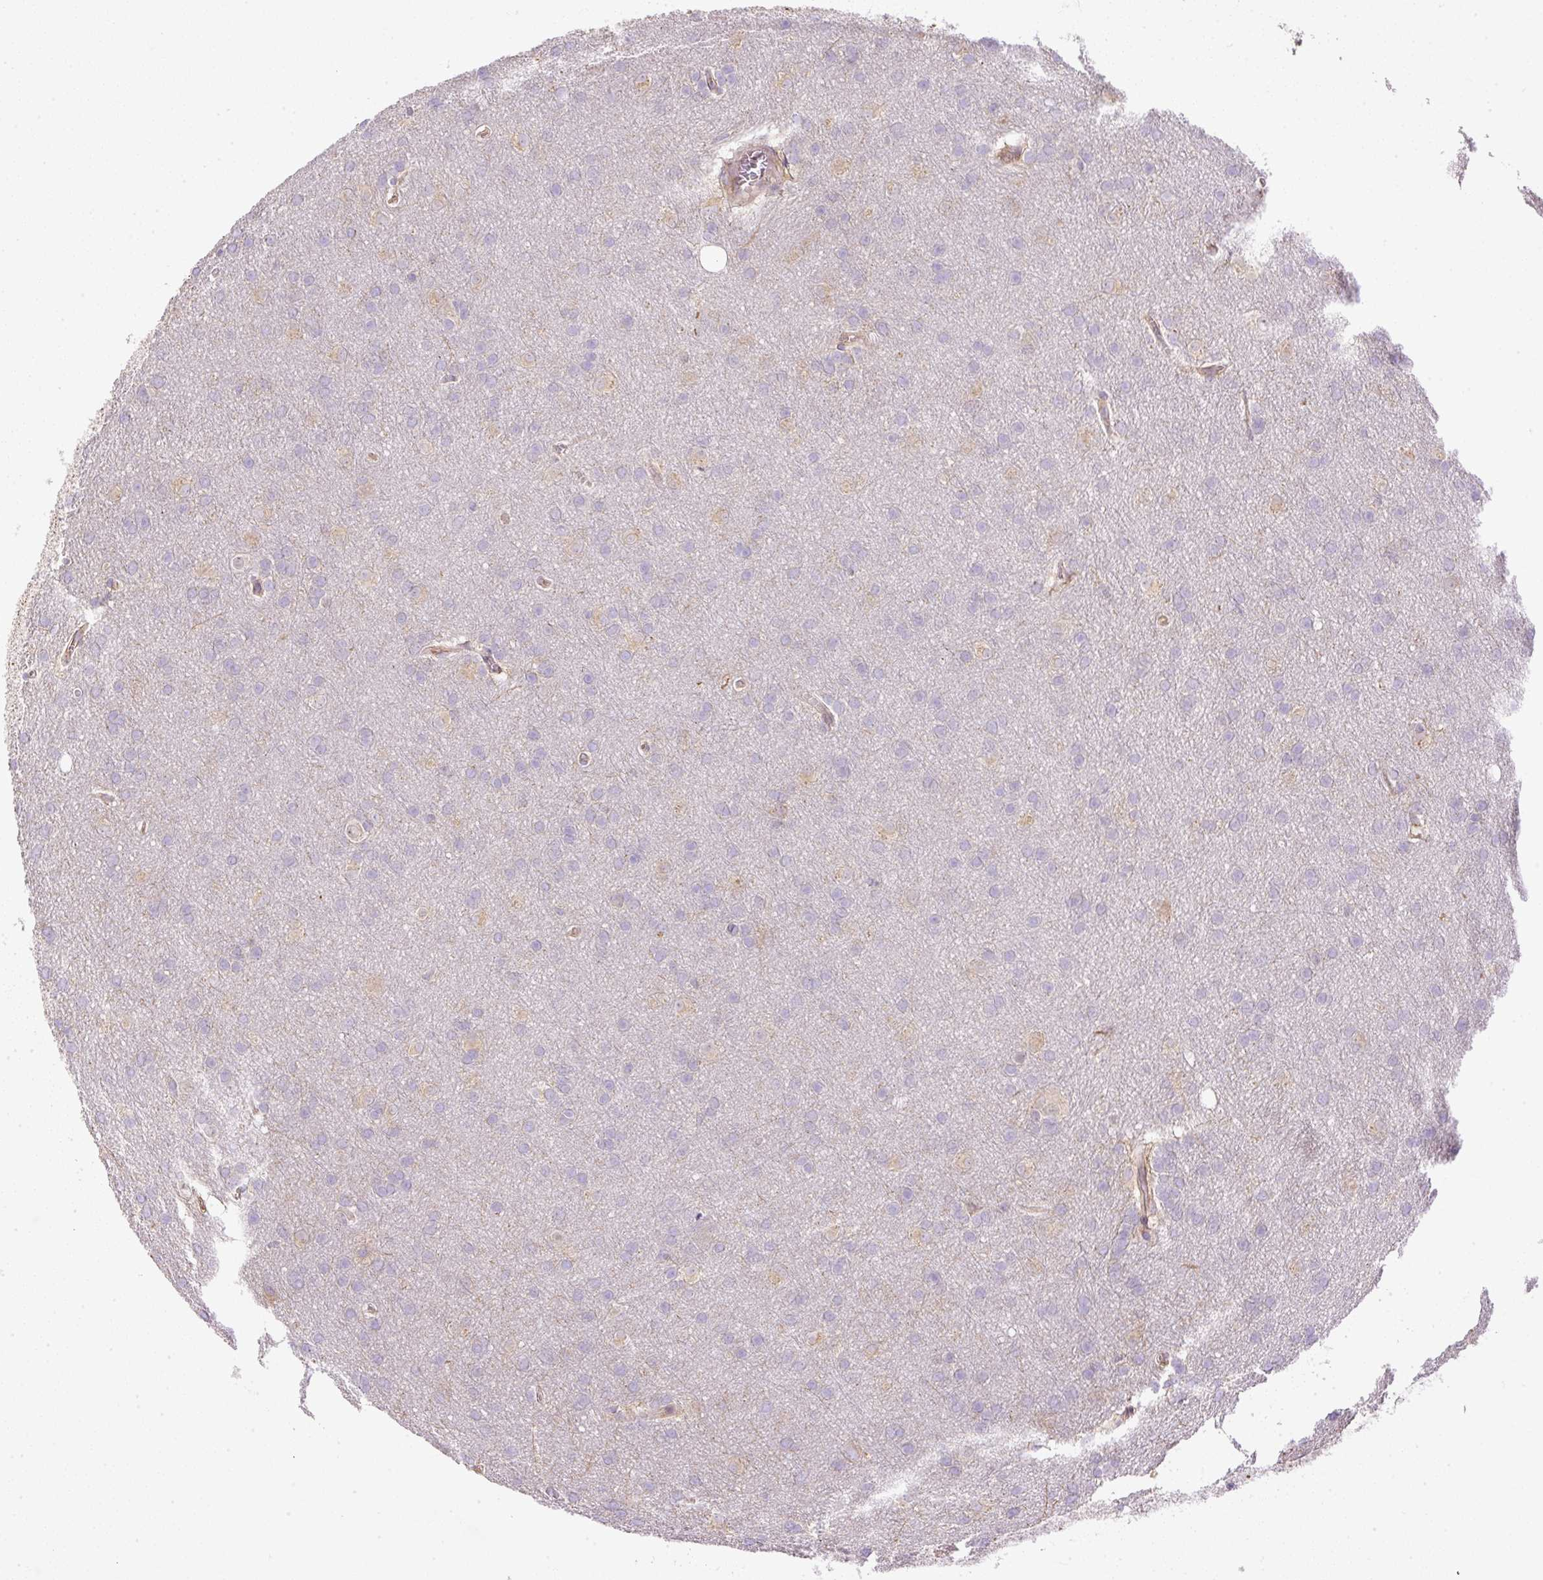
{"staining": {"intensity": "negative", "quantity": "none", "location": "none"}, "tissue": "glioma", "cell_type": "Tumor cells", "image_type": "cancer", "snomed": [{"axis": "morphology", "description": "Glioma, malignant, High grade"}, {"axis": "topography", "description": "Brain"}], "caption": "DAB immunohistochemical staining of human malignant high-grade glioma reveals no significant staining in tumor cells.", "gene": "DAPK1", "patient": {"sex": "male", "age": 53}}